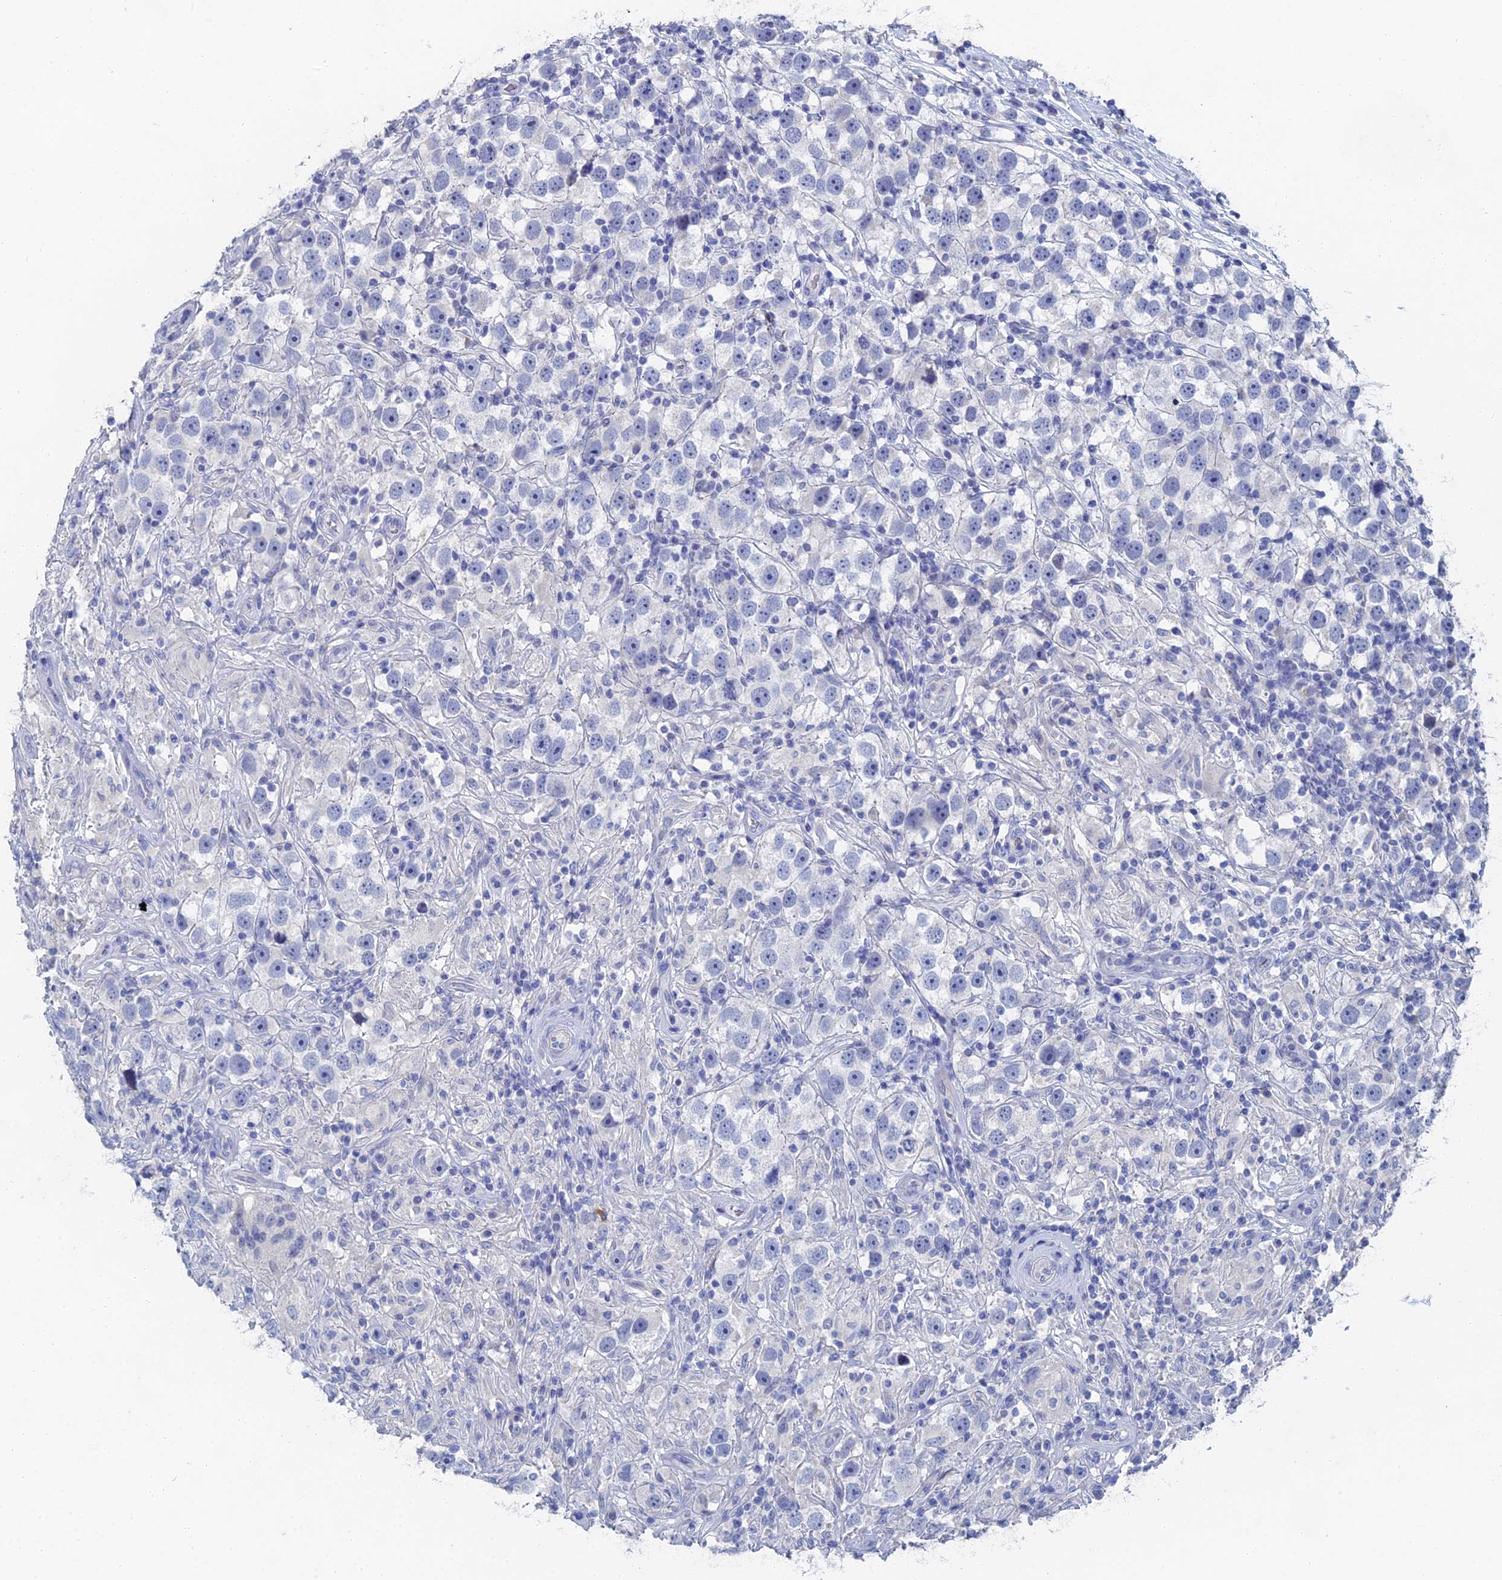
{"staining": {"intensity": "negative", "quantity": "none", "location": "none"}, "tissue": "testis cancer", "cell_type": "Tumor cells", "image_type": "cancer", "snomed": [{"axis": "morphology", "description": "Seminoma, NOS"}, {"axis": "topography", "description": "Testis"}], "caption": "High magnification brightfield microscopy of testis seminoma stained with DAB (3,3'-diaminobenzidine) (brown) and counterstained with hematoxylin (blue): tumor cells show no significant staining.", "gene": "GFAP", "patient": {"sex": "male", "age": 49}}